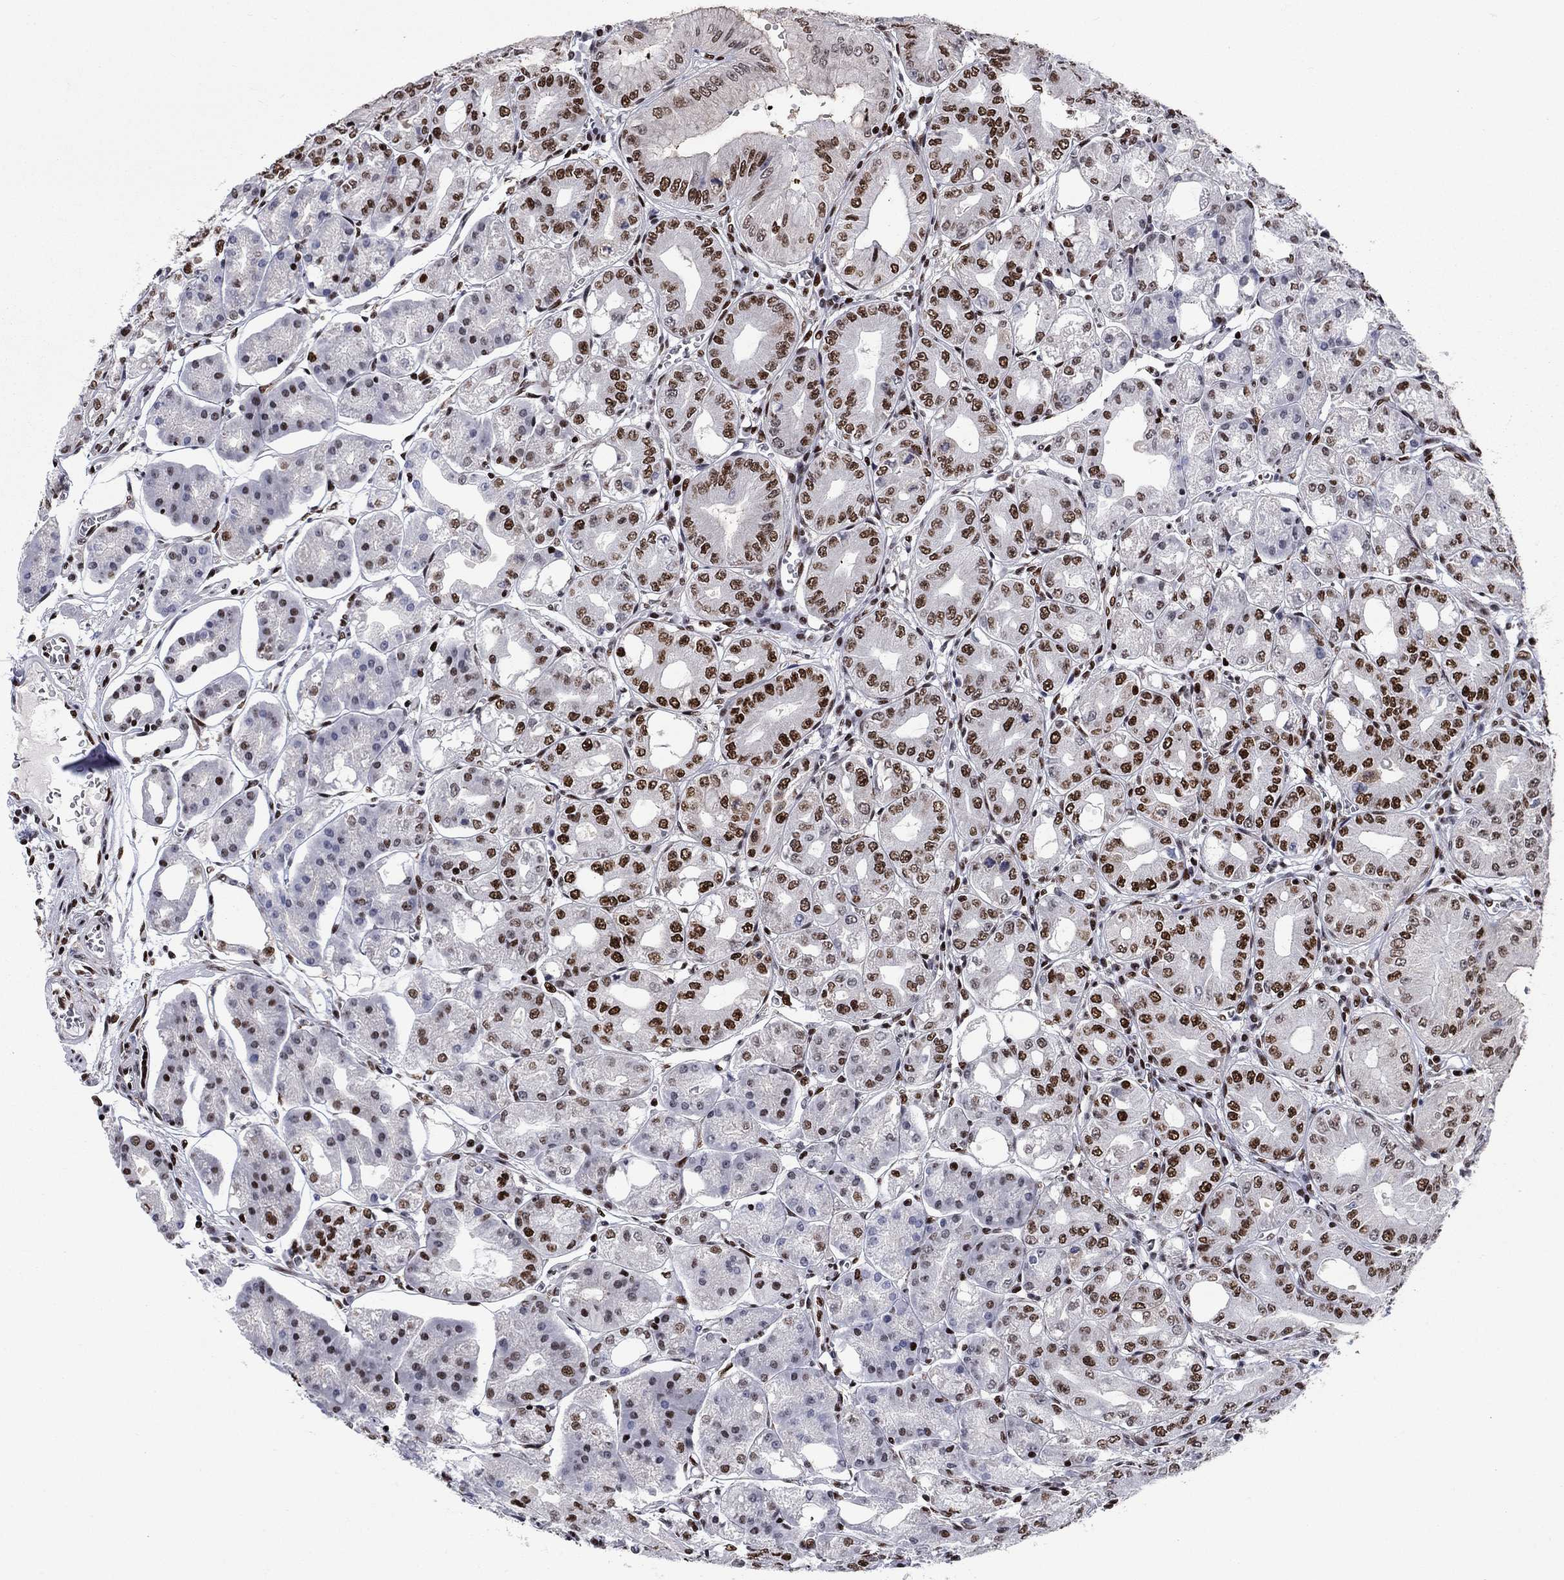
{"staining": {"intensity": "strong", "quantity": ">75%", "location": "nuclear"}, "tissue": "stomach", "cell_type": "Glandular cells", "image_type": "normal", "snomed": [{"axis": "morphology", "description": "Normal tissue, NOS"}, {"axis": "topography", "description": "Stomach, lower"}], "caption": "A brown stain highlights strong nuclear expression of a protein in glandular cells of normal human stomach. (IHC, brightfield microscopy, high magnification).", "gene": "RPRD1B", "patient": {"sex": "male", "age": 71}}